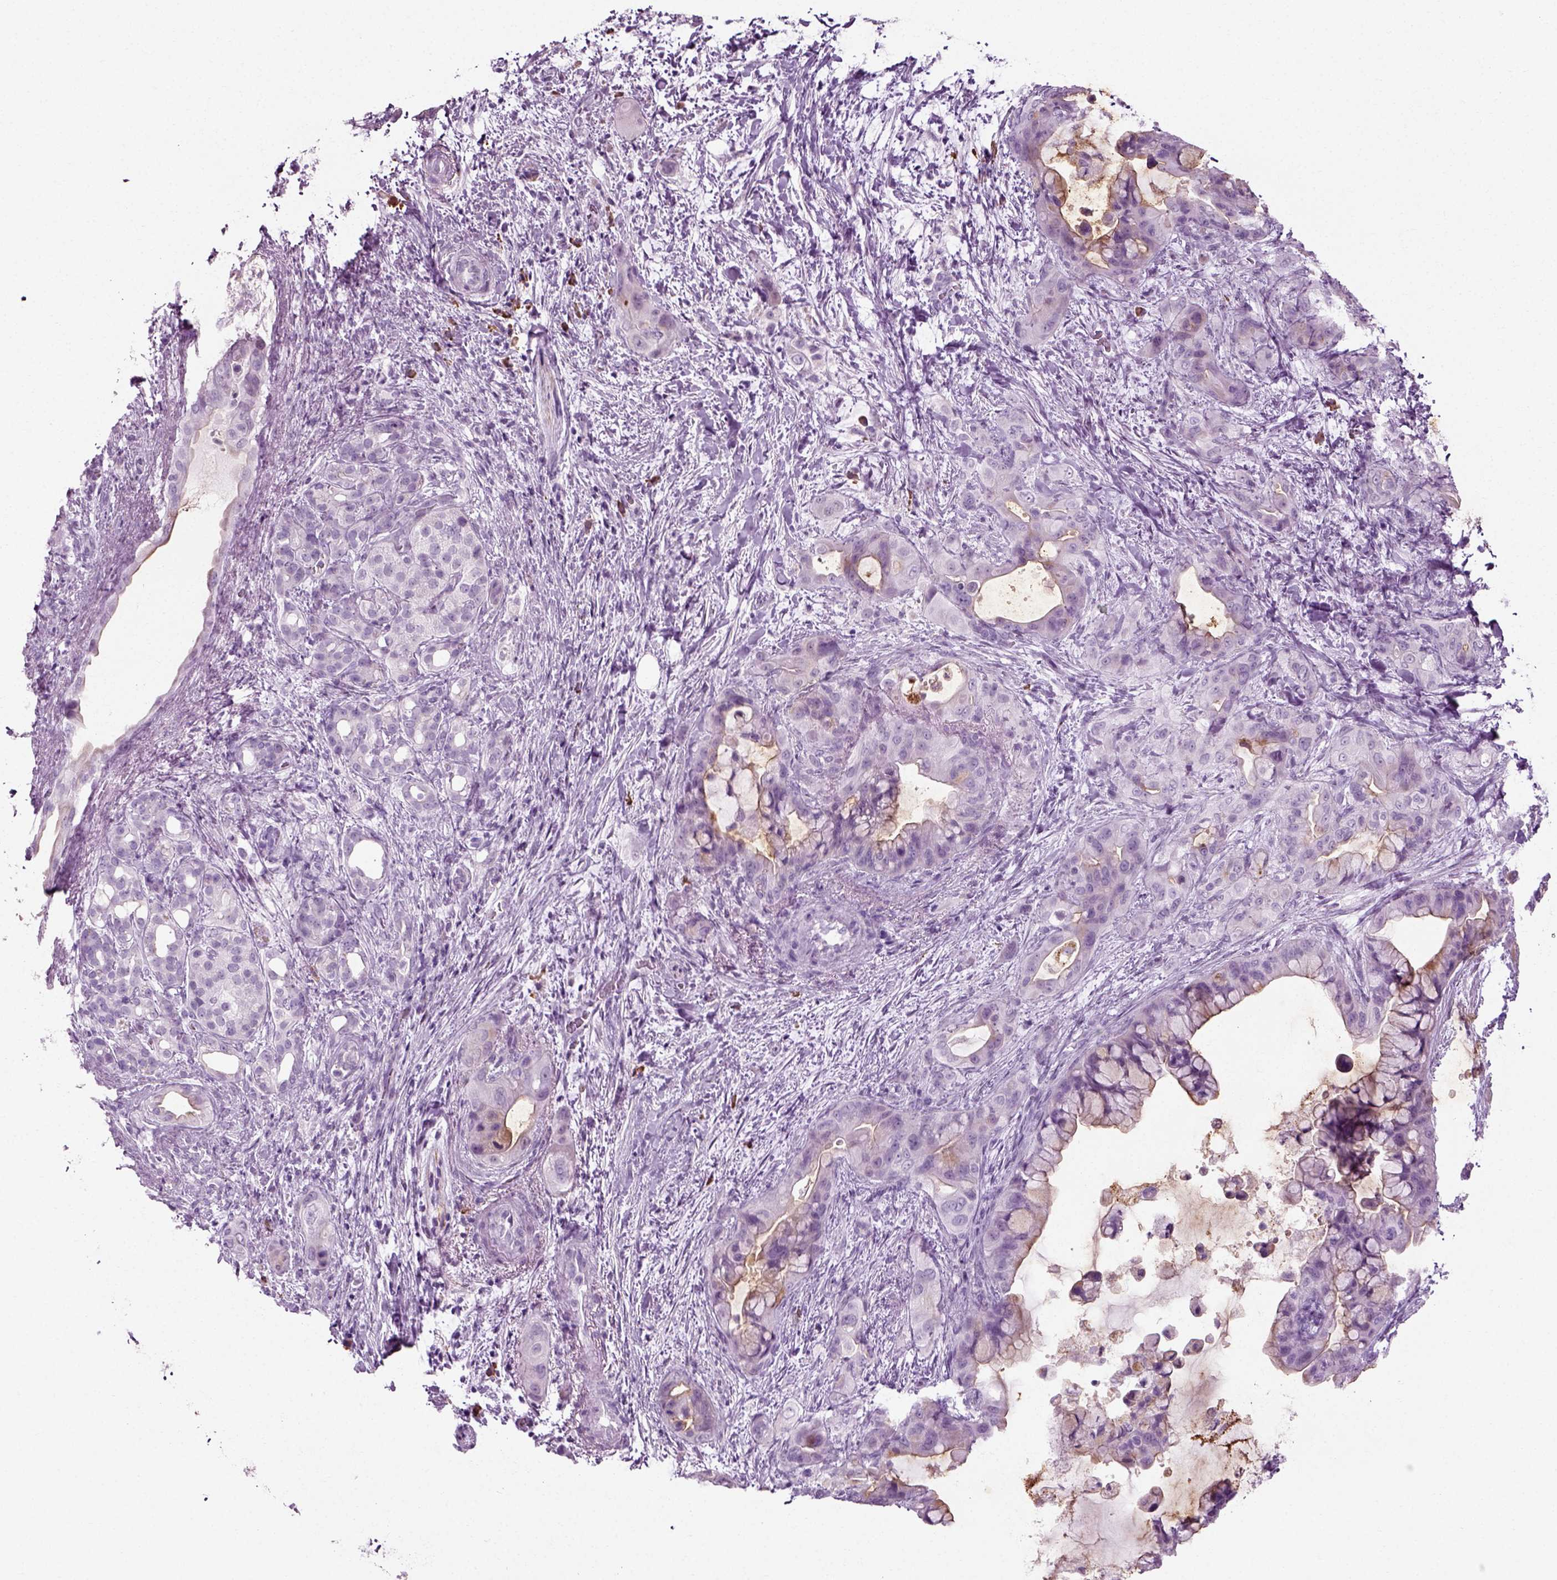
{"staining": {"intensity": "moderate", "quantity": "<25%", "location": "cytoplasmic/membranous"}, "tissue": "pancreatic cancer", "cell_type": "Tumor cells", "image_type": "cancer", "snomed": [{"axis": "morphology", "description": "Adenocarcinoma, NOS"}, {"axis": "topography", "description": "Pancreas"}], "caption": "Immunohistochemistry histopathology image of neoplastic tissue: adenocarcinoma (pancreatic) stained using immunohistochemistry demonstrates low levels of moderate protein expression localized specifically in the cytoplasmic/membranous of tumor cells, appearing as a cytoplasmic/membranous brown color.", "gene": "SLC26A8", "patient": {"sex": "male", "age": 71}}